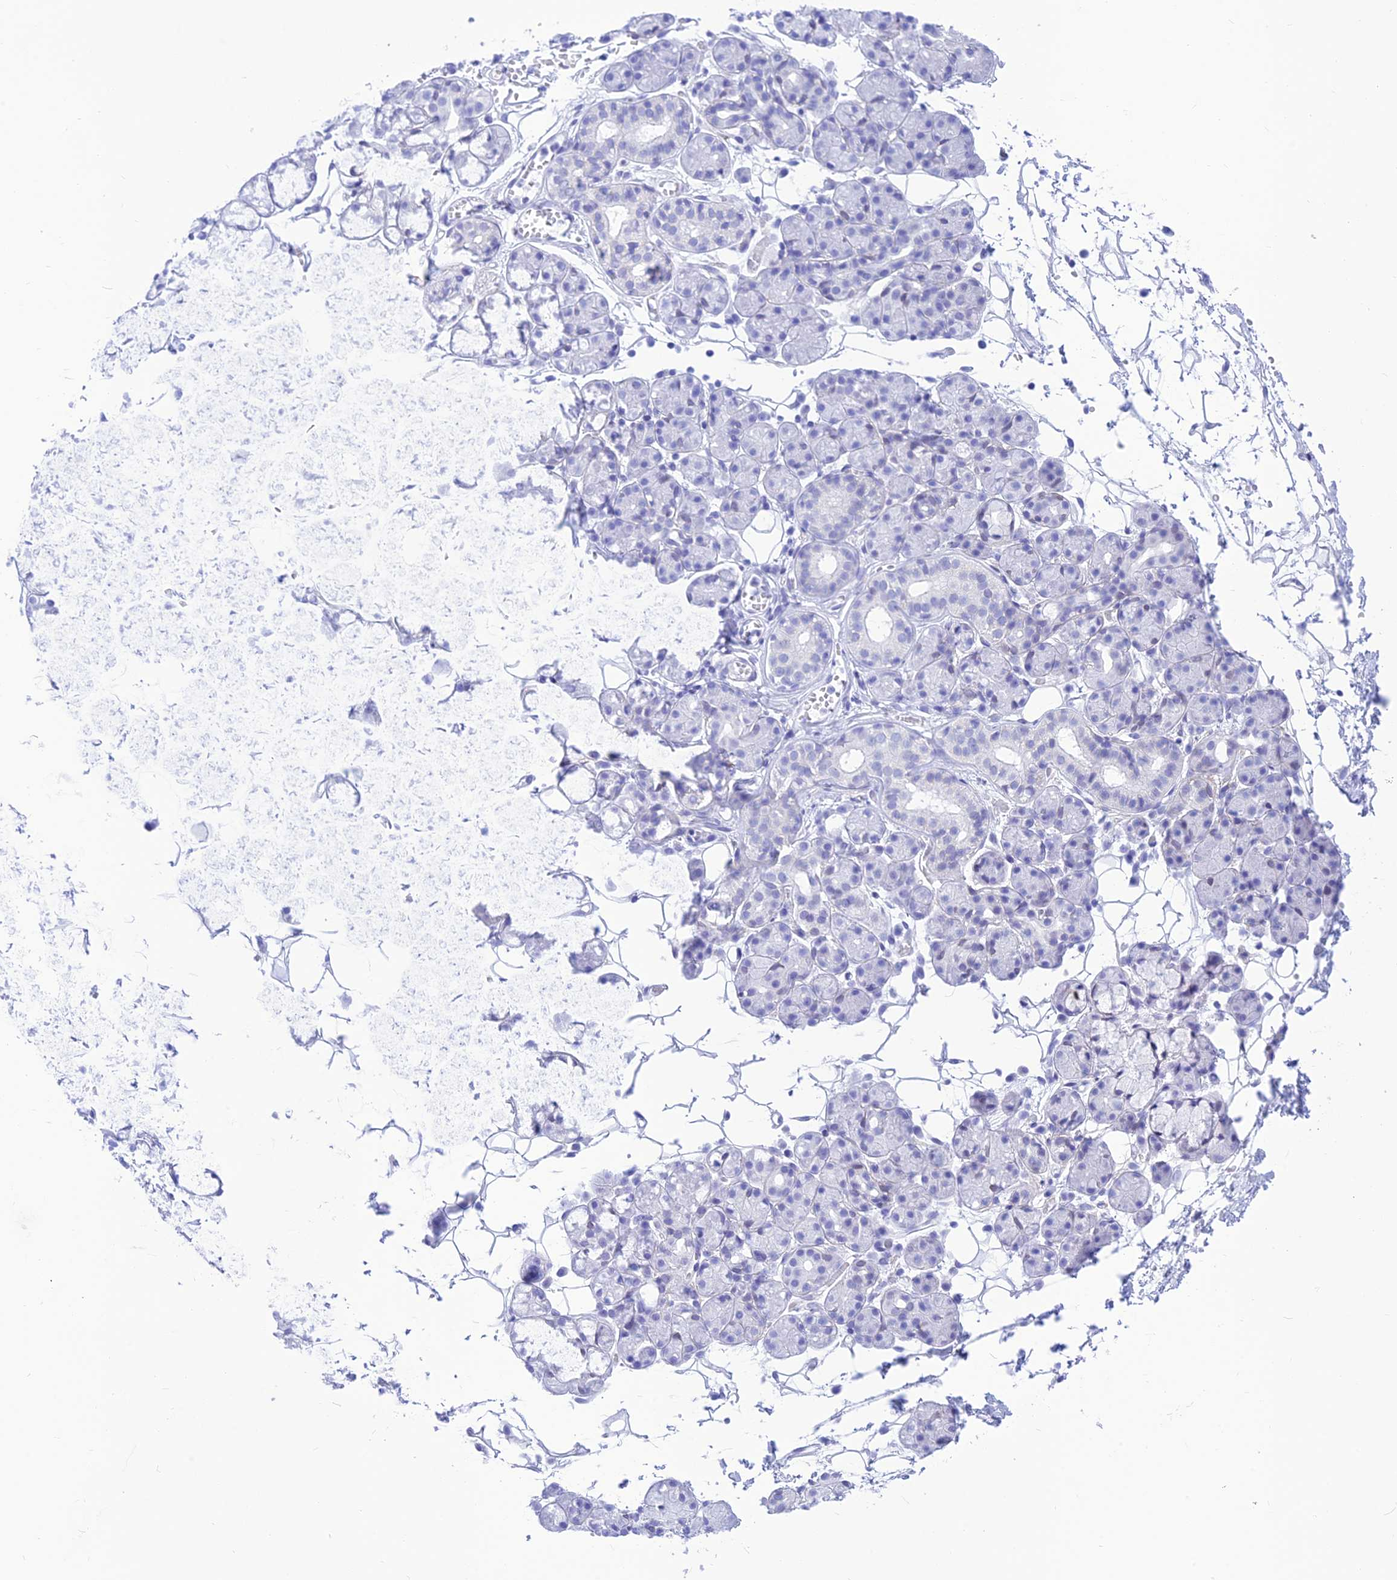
{"staining": {"intensity": "negative", "quantity": "none", "location": "none"}, "tissue": "salivary gland", "cell_type": "Glandular cells", "image_type": "normal", "snomed": [{"axis": "morphology", "description": "Normal tissue, NOS"}, {"axis": "topography", "description": "Salivary gland"}], "caption": "The micrograph shows no significant staining in glandular cells of salivary gland. Brightfield microscopy of immunohistochemistry (IHC) stained with DAB (brown) and hematoxylin (blue), captured at high magnification.", "gene": "PRNP", "patient": {"sex": "male", "age": 63}}